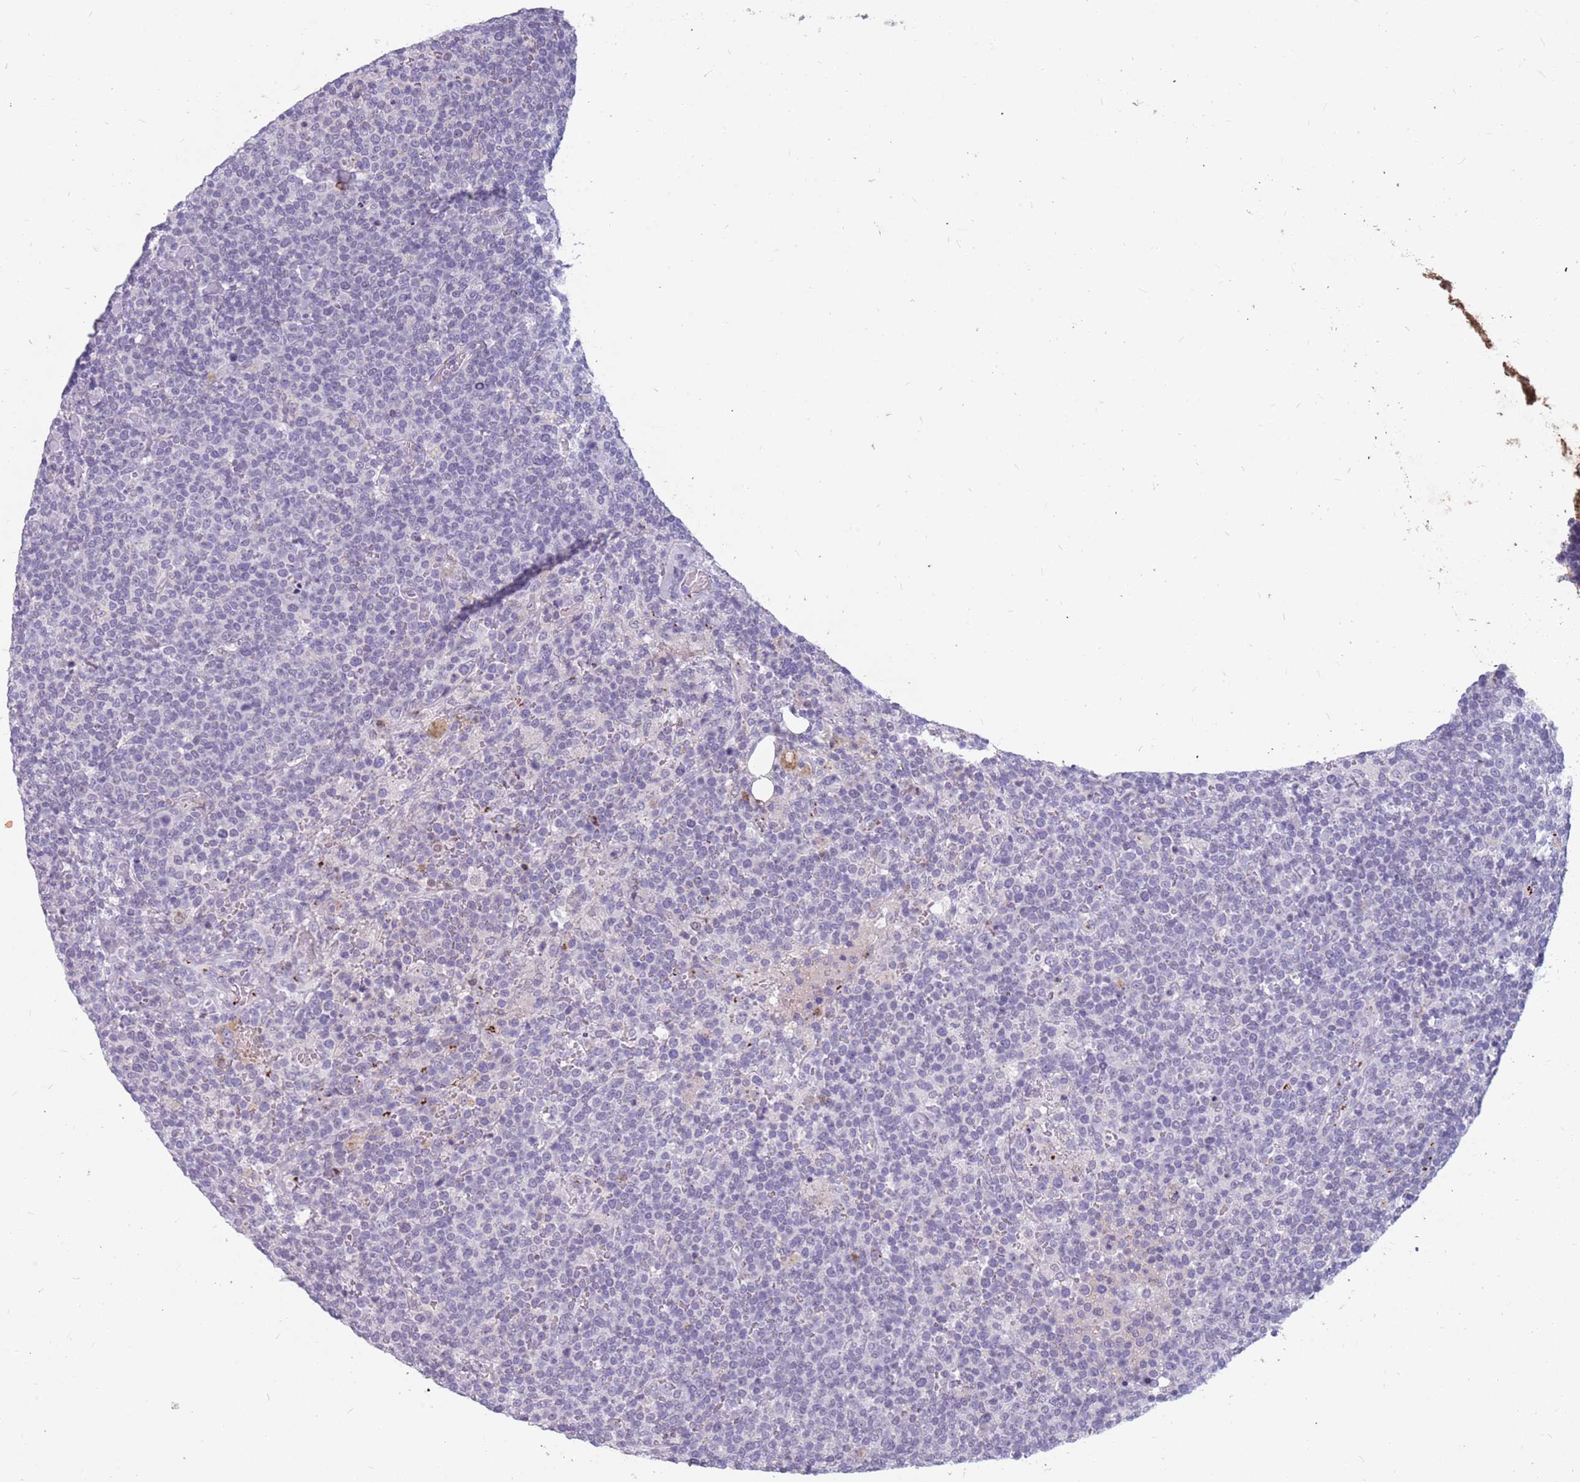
{"staining": {"intensity": "negative", "quantity": "none", "location": "none"}, "tissue": "lymphoma", "cell_type": "Tumor cells", "image_type": "cancer", "snomed": [{"axis": "morphology", "description": "Malignant lymphoma, non-Hodgkin's type, High grade"}, {"axis": "topography", "description": "Lymph node"}], "caption": "Protein analysis of high-grade malignant lymphoma, non-Hodgkin's type demonstrates no significant positivity in tumor cells.", "gene": "NEK6", "patient": {"sex": "male", "age": 61}}